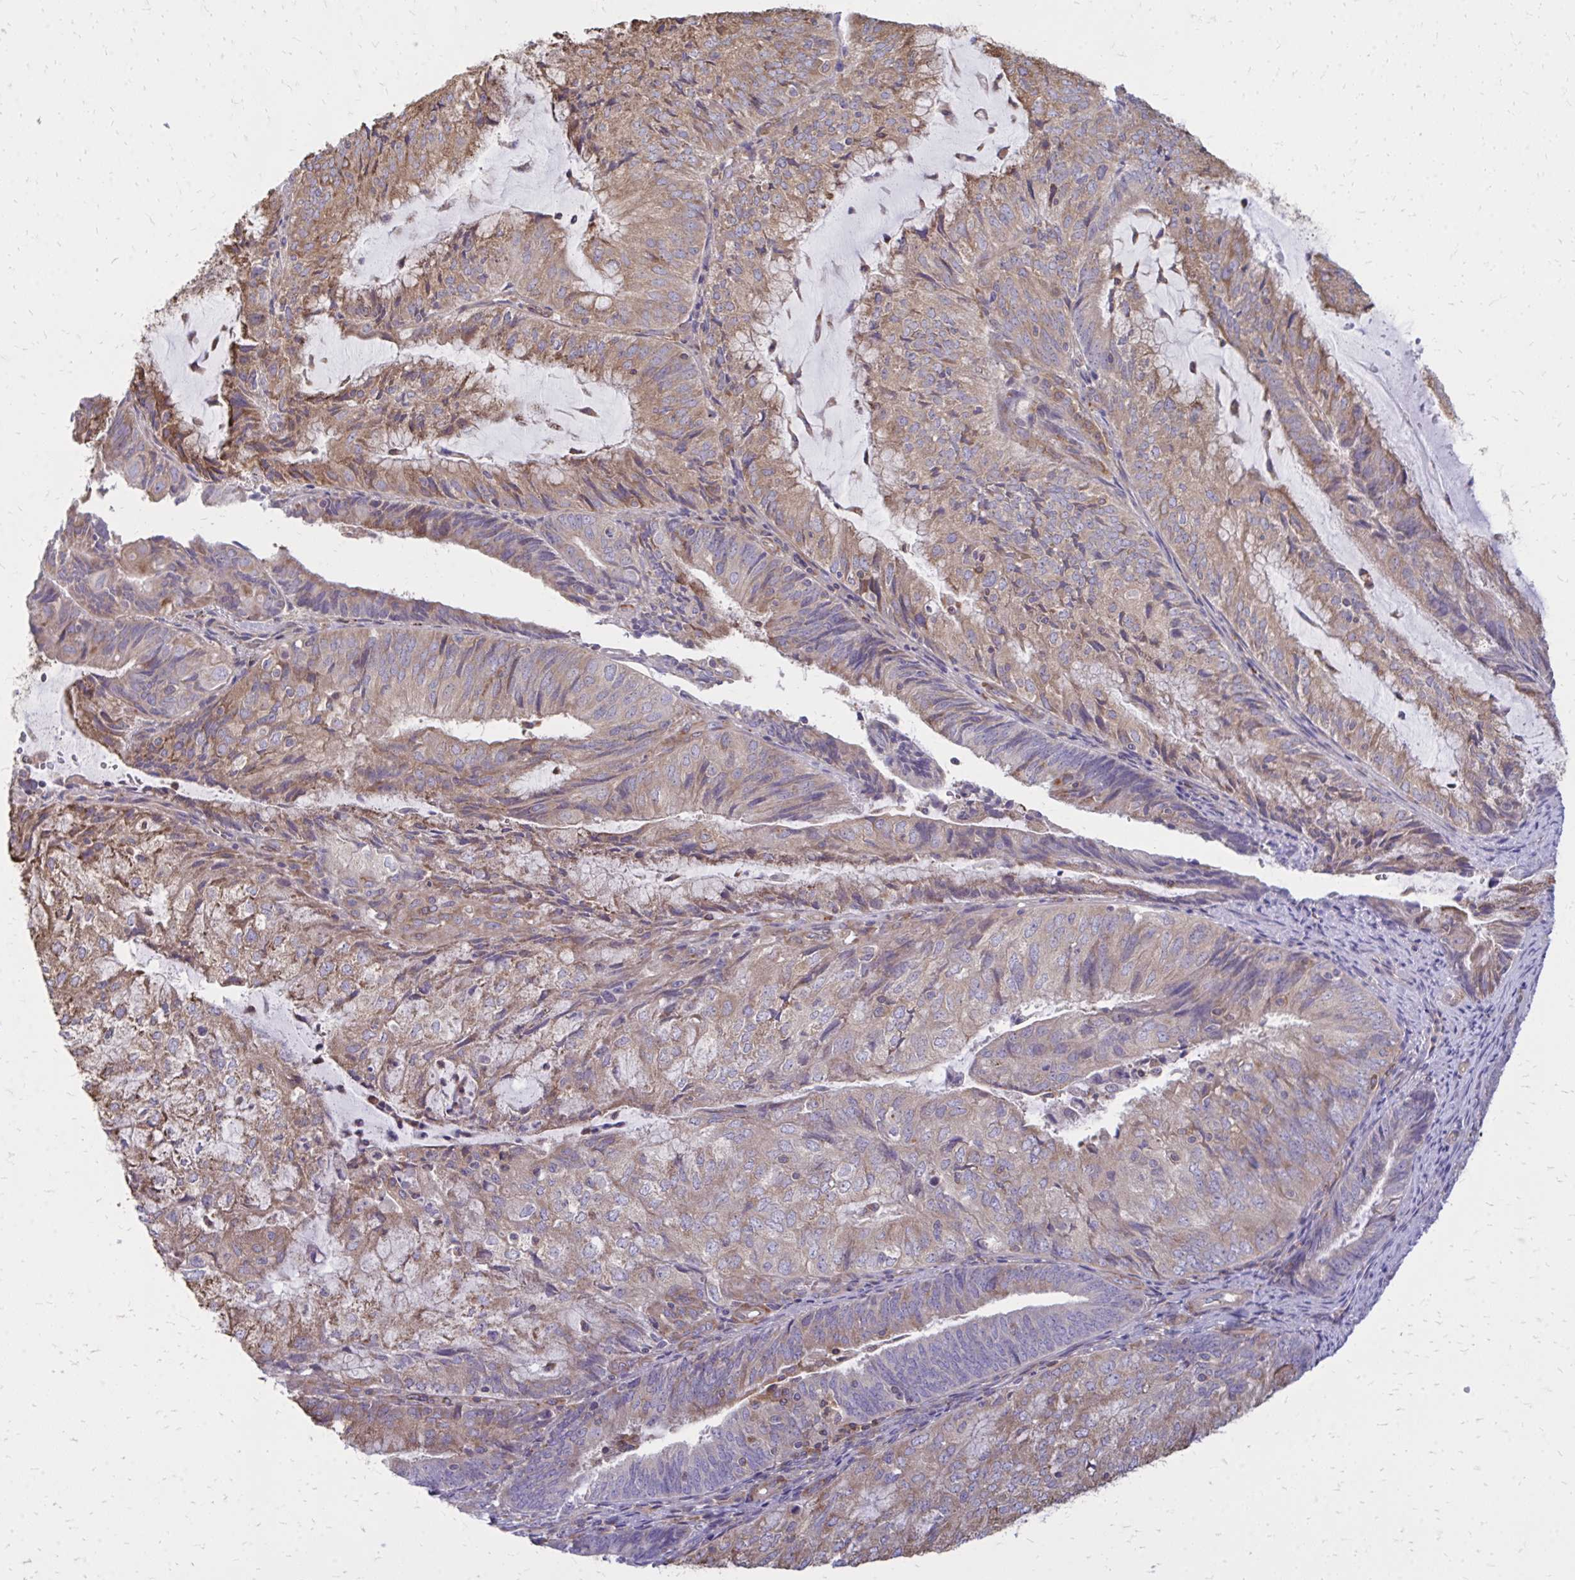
{"staining": {"intensity": "moderate", "quantity": "25%-75%", "location": "cytoplasmic/membranous"}, "tissue": "endometrial cancer", "cell_type": "Tumor cells", "image_type": "cancer", "snomed": [{"axis": "morphology", "description": "Adenocarcinoma, NOS"}, {"axis": "topography", "description": "Endometrium"}], "caption": "Endometrial adenocarcinoma was stained to show a protein in brown. There is medium levels of moderate cytoplasmic/membranous positivity in about 25%-75% of tumor cells.", "gene": "ASAP1", "patient": {"sex": "female", "age": 81}}